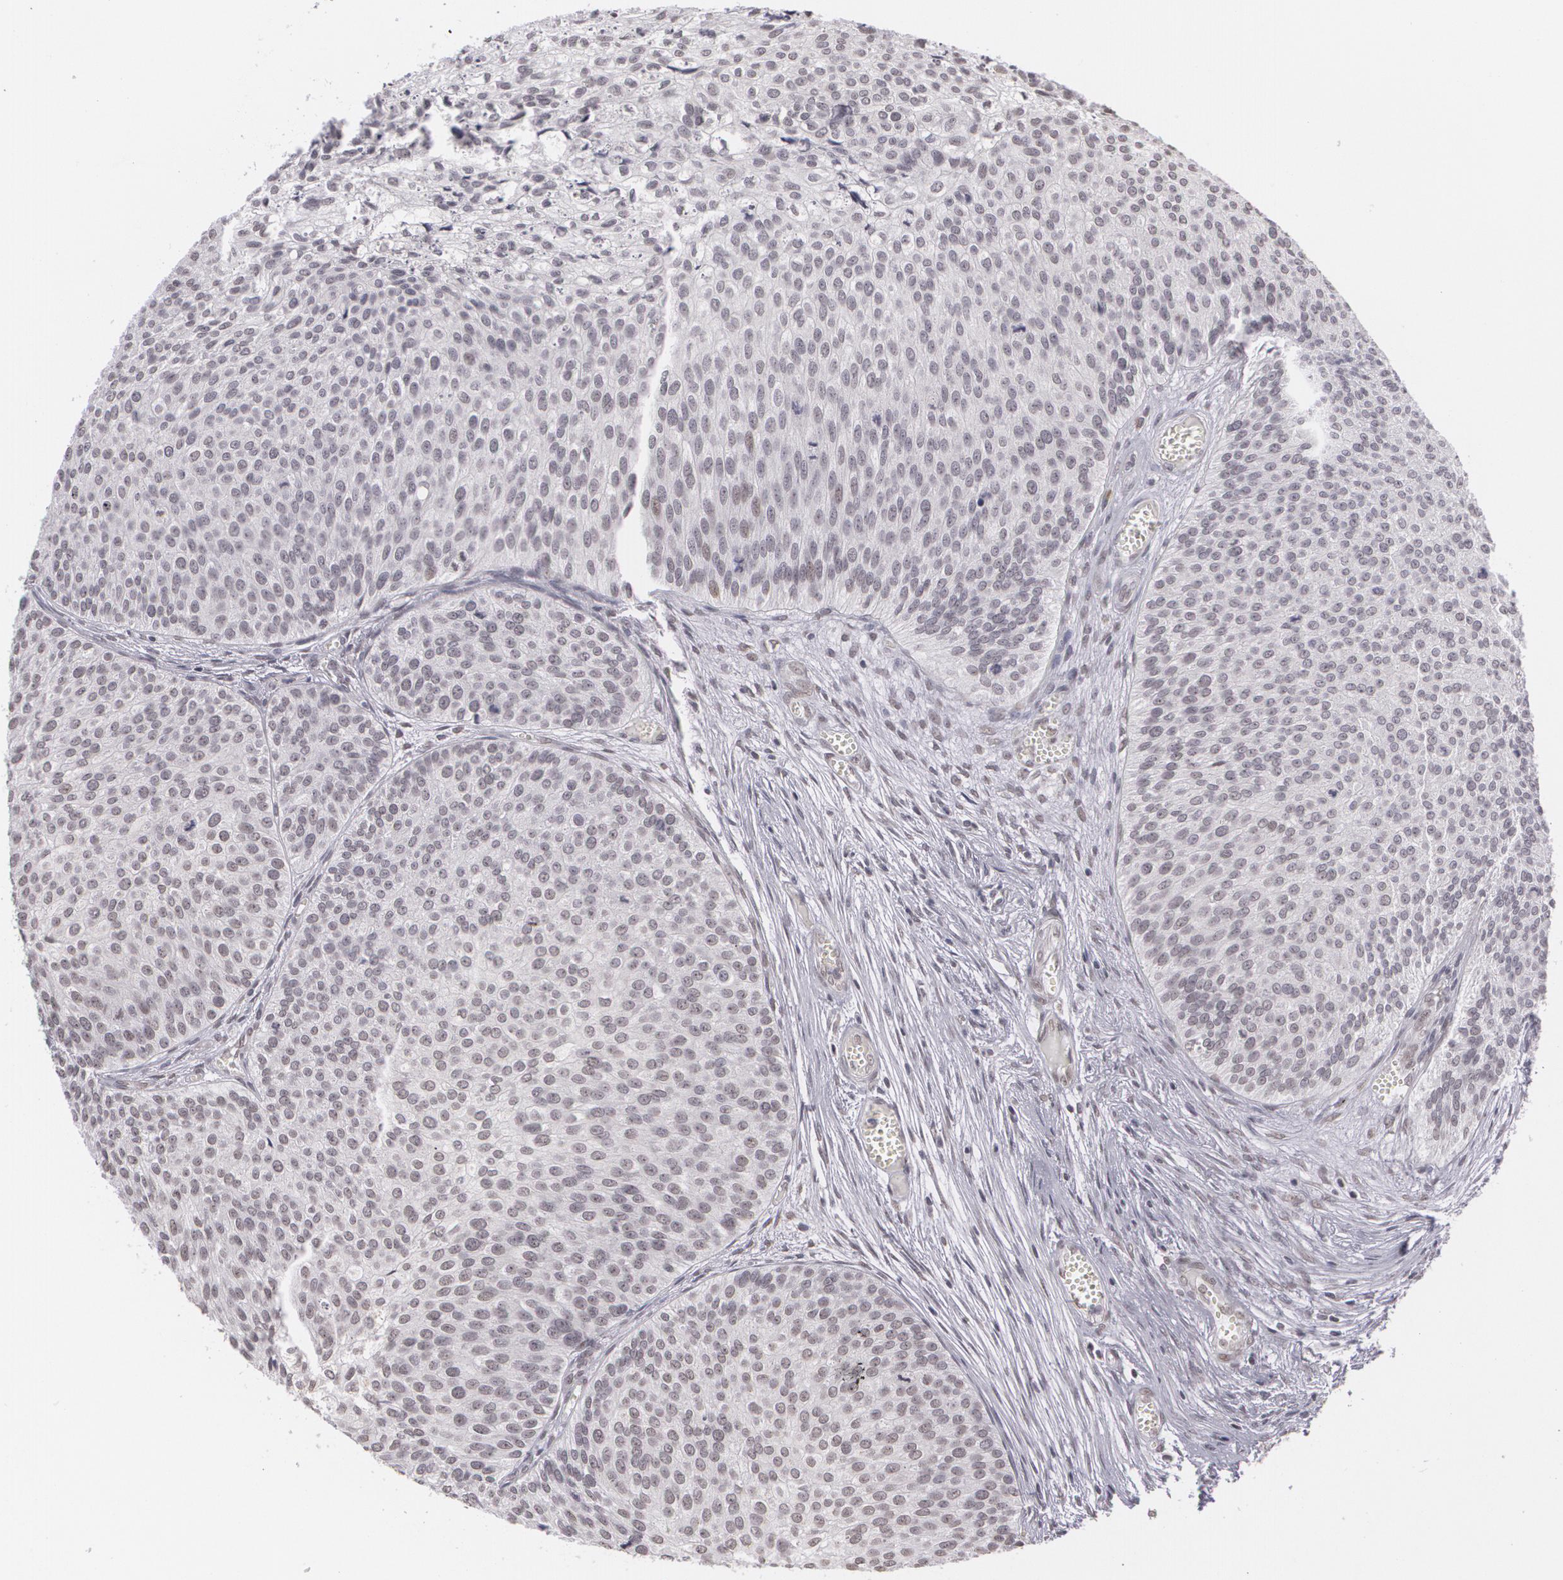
{"staining": {"intensity": "negative", "quantity": "none", "location": "none"}, "tissue": "urothelial cancer", "cell_type": "Tumor cells", "image_type": "cancer", "snomed": [{"axis": "morphology", "description": "Urothelial carcinoma, Low grade"}, {"axis": "topography", "description": "Urinary bladder"}], "caption": "DAB (3,3'-diaminobenzidine) immunohistochemical staining of human urothelial cancer shows no significant staining in tumor cells.", "gene": "RRP7A", "patient": {"sex": "male", "age": 84}}